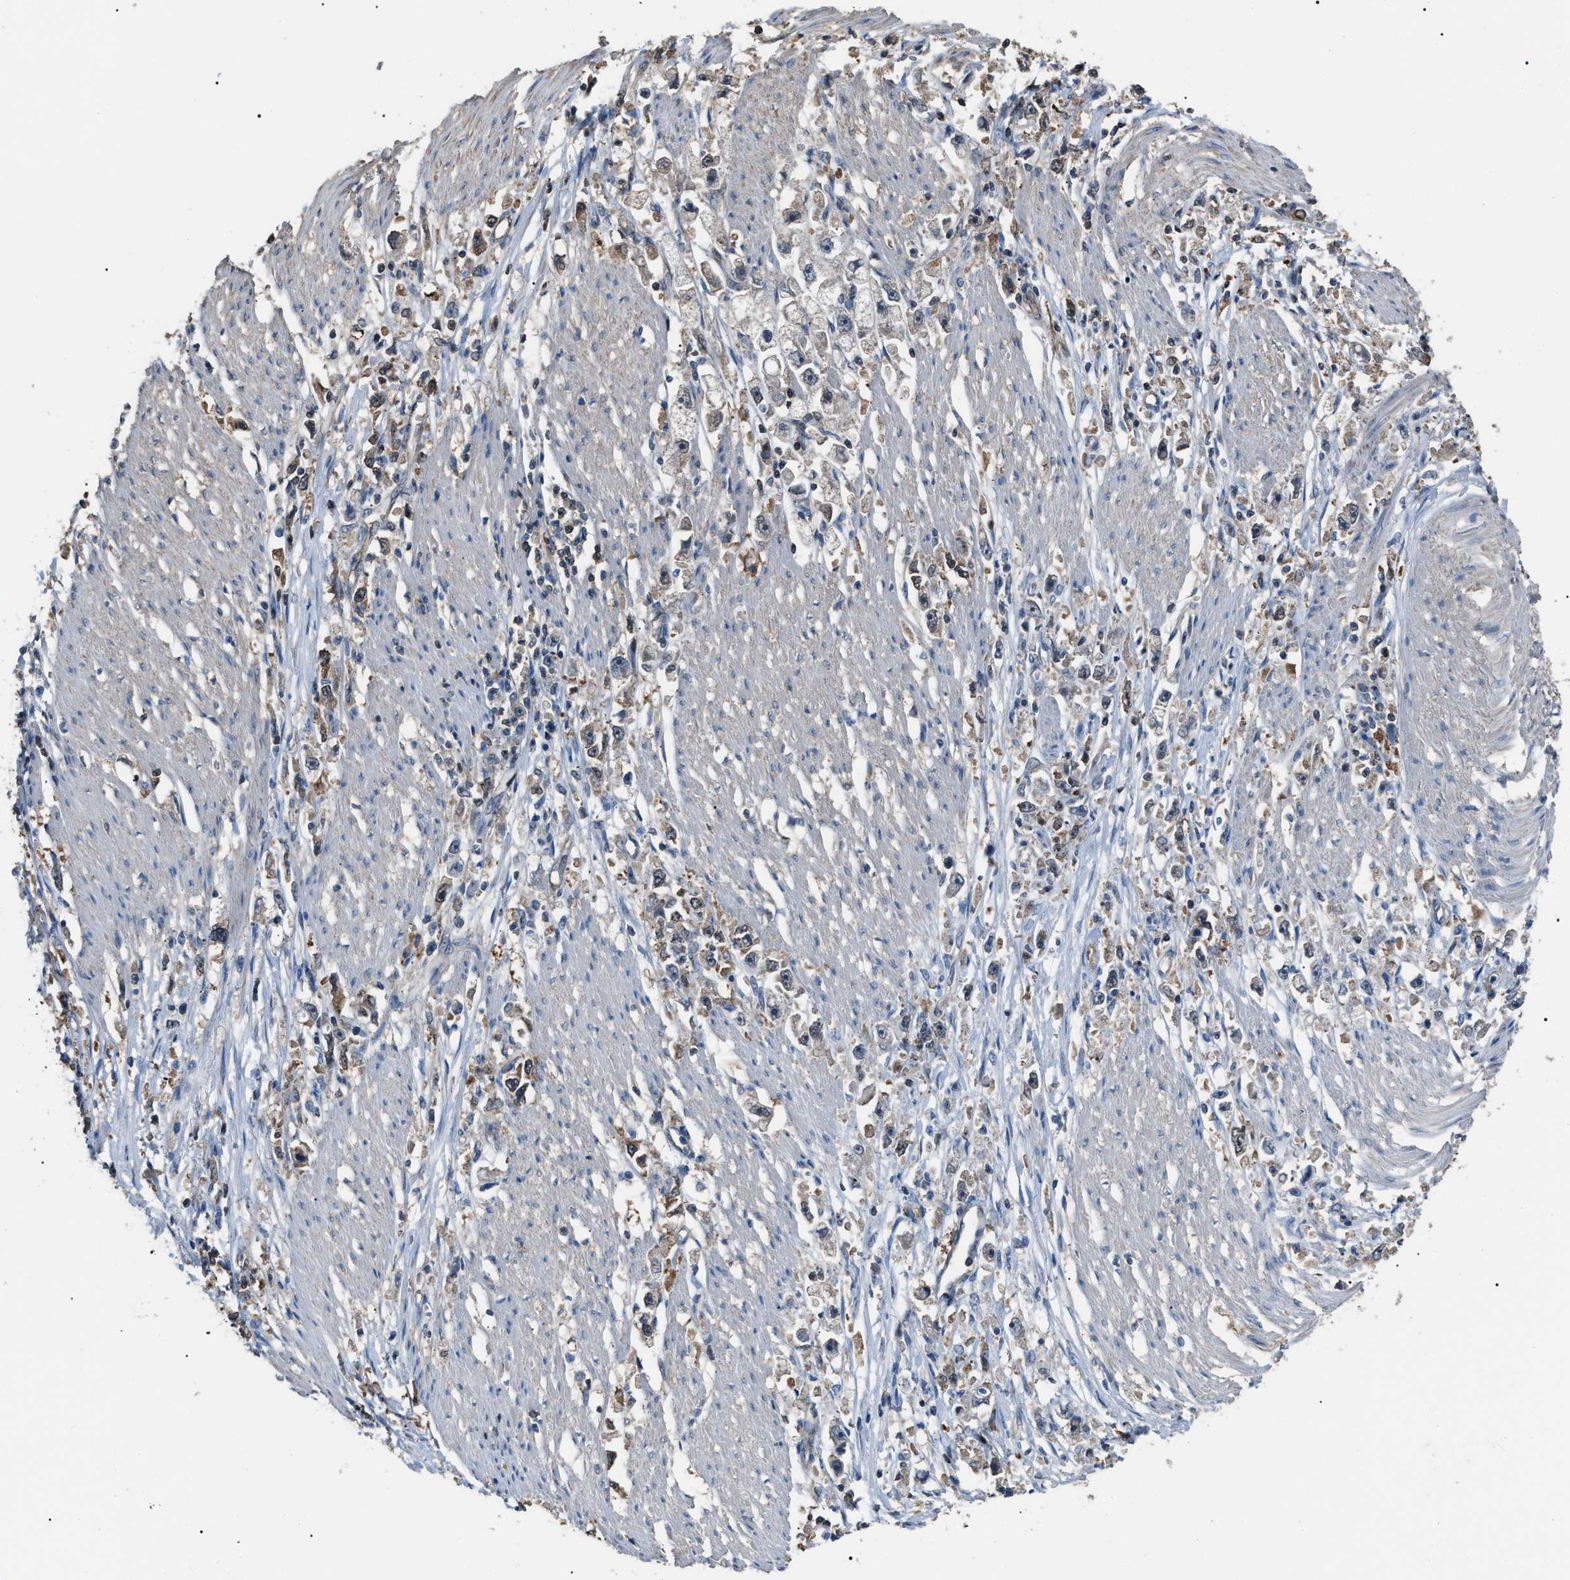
{"staining": {"intensity": "weak", "quantity": "<25%", "location": "cytoplasmic/membranous"}, "tissue": "stomach cancer", "cell_type": "Tumor cells", "image_type": "cancer", "snomed": [{"axis": "morphology", "description": "Adenocarcinoma, NOS"}, {"axis": "topography", "description": "Stomach"}], "caption": "An image of human stomach adenocarcinoma is negative for staining in tumor cells. (Stains: DAB immunohistochemistry with hematoxylin counter stain, Microscopy: brightfield microscopy at high magnification).", "gene": "PDCD5", "patient": {"sex": "female", "age": 59}}